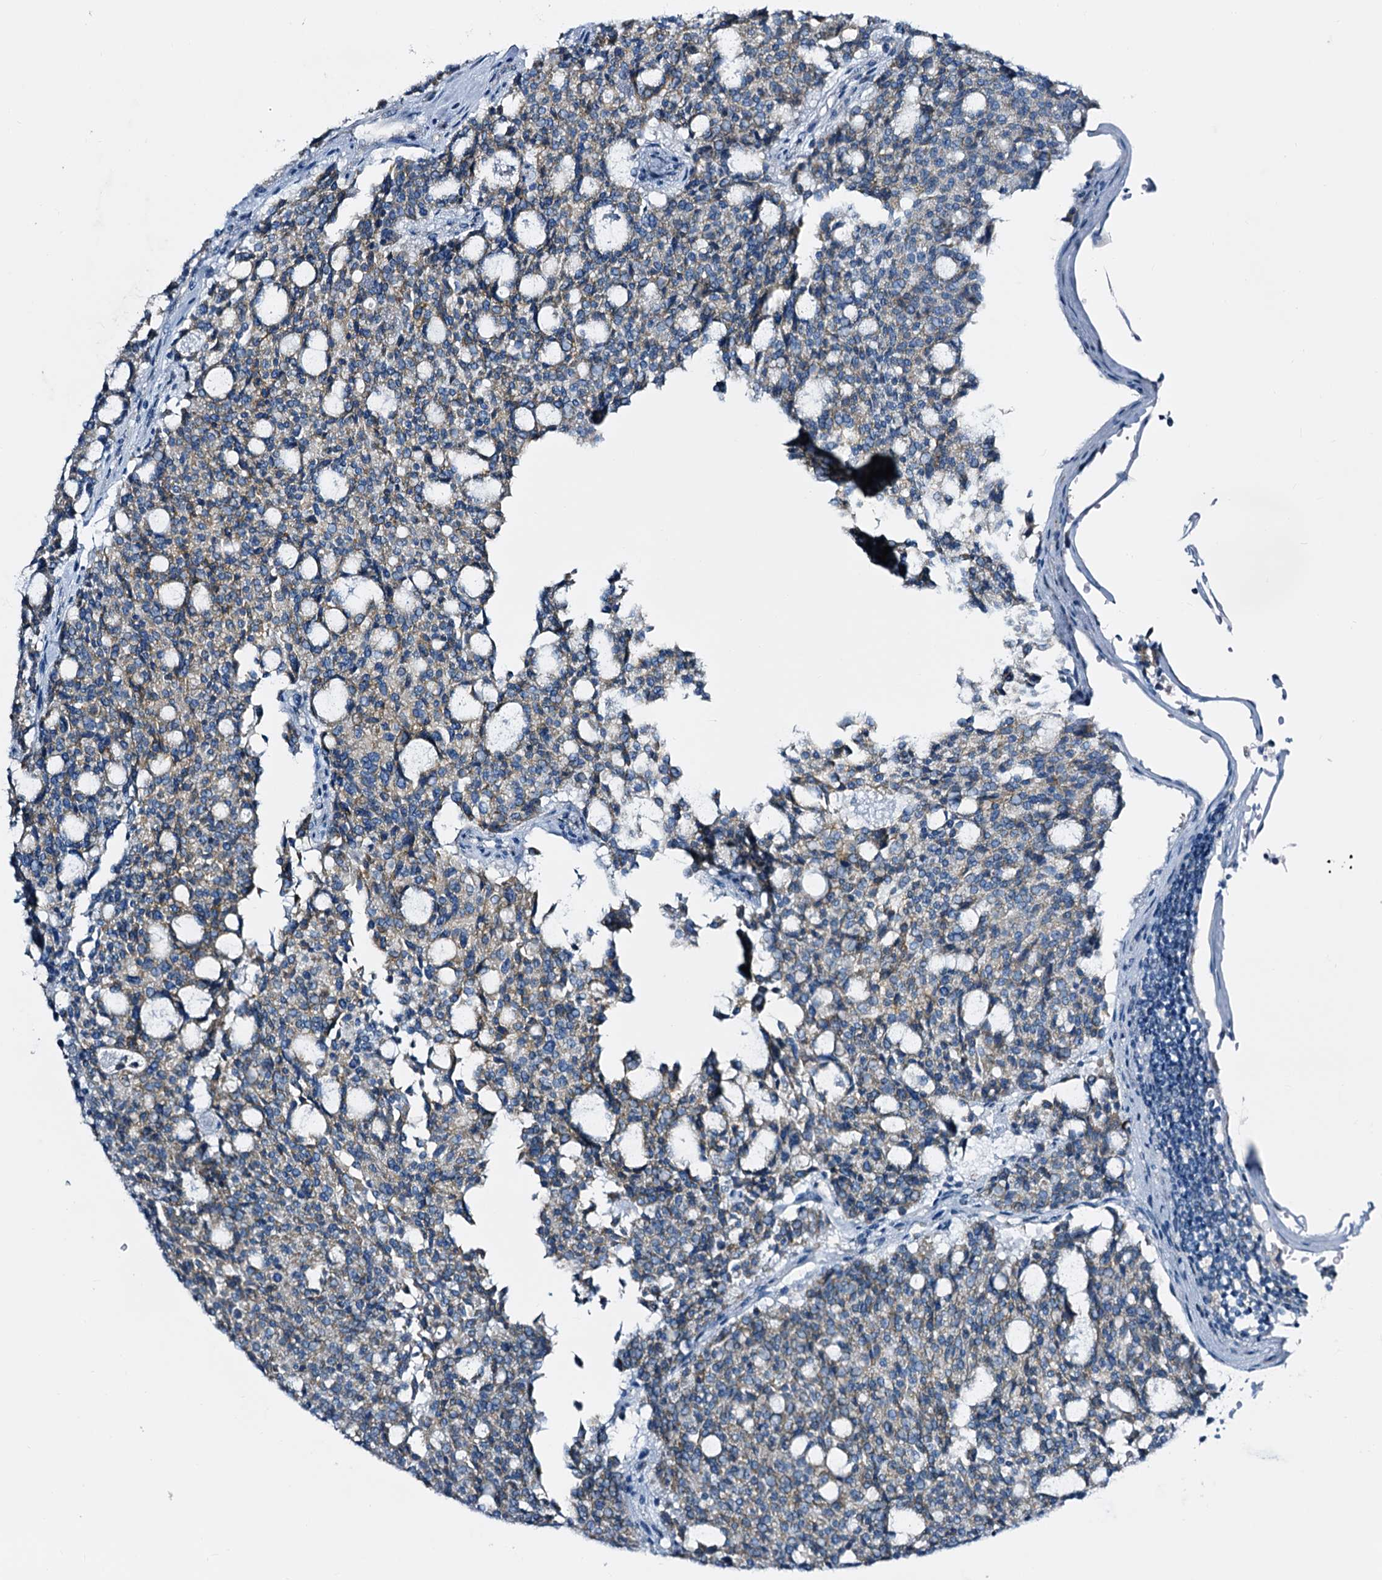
{"staining": {"intensity": "negative", "quantity": "none", "location": "none"}, "tissue": "carcinoid", "cell_type": "Tumor cells", "image_type": "cancer", "snomed": [{"axis": "morphology", "description": "Carcinoid, malignant, NOS"}, {"axis": "topography", "description": "Pancreas"}], "caption": "Immunohistochemistry (IHC) micrograph of neoplastic tissue: human carcinoid (malignant) stained with DAB displays no significant protein positivity in tumor cells.", "gene": "SLC1A3", "patient": {"sex": "female", "age": 54}}